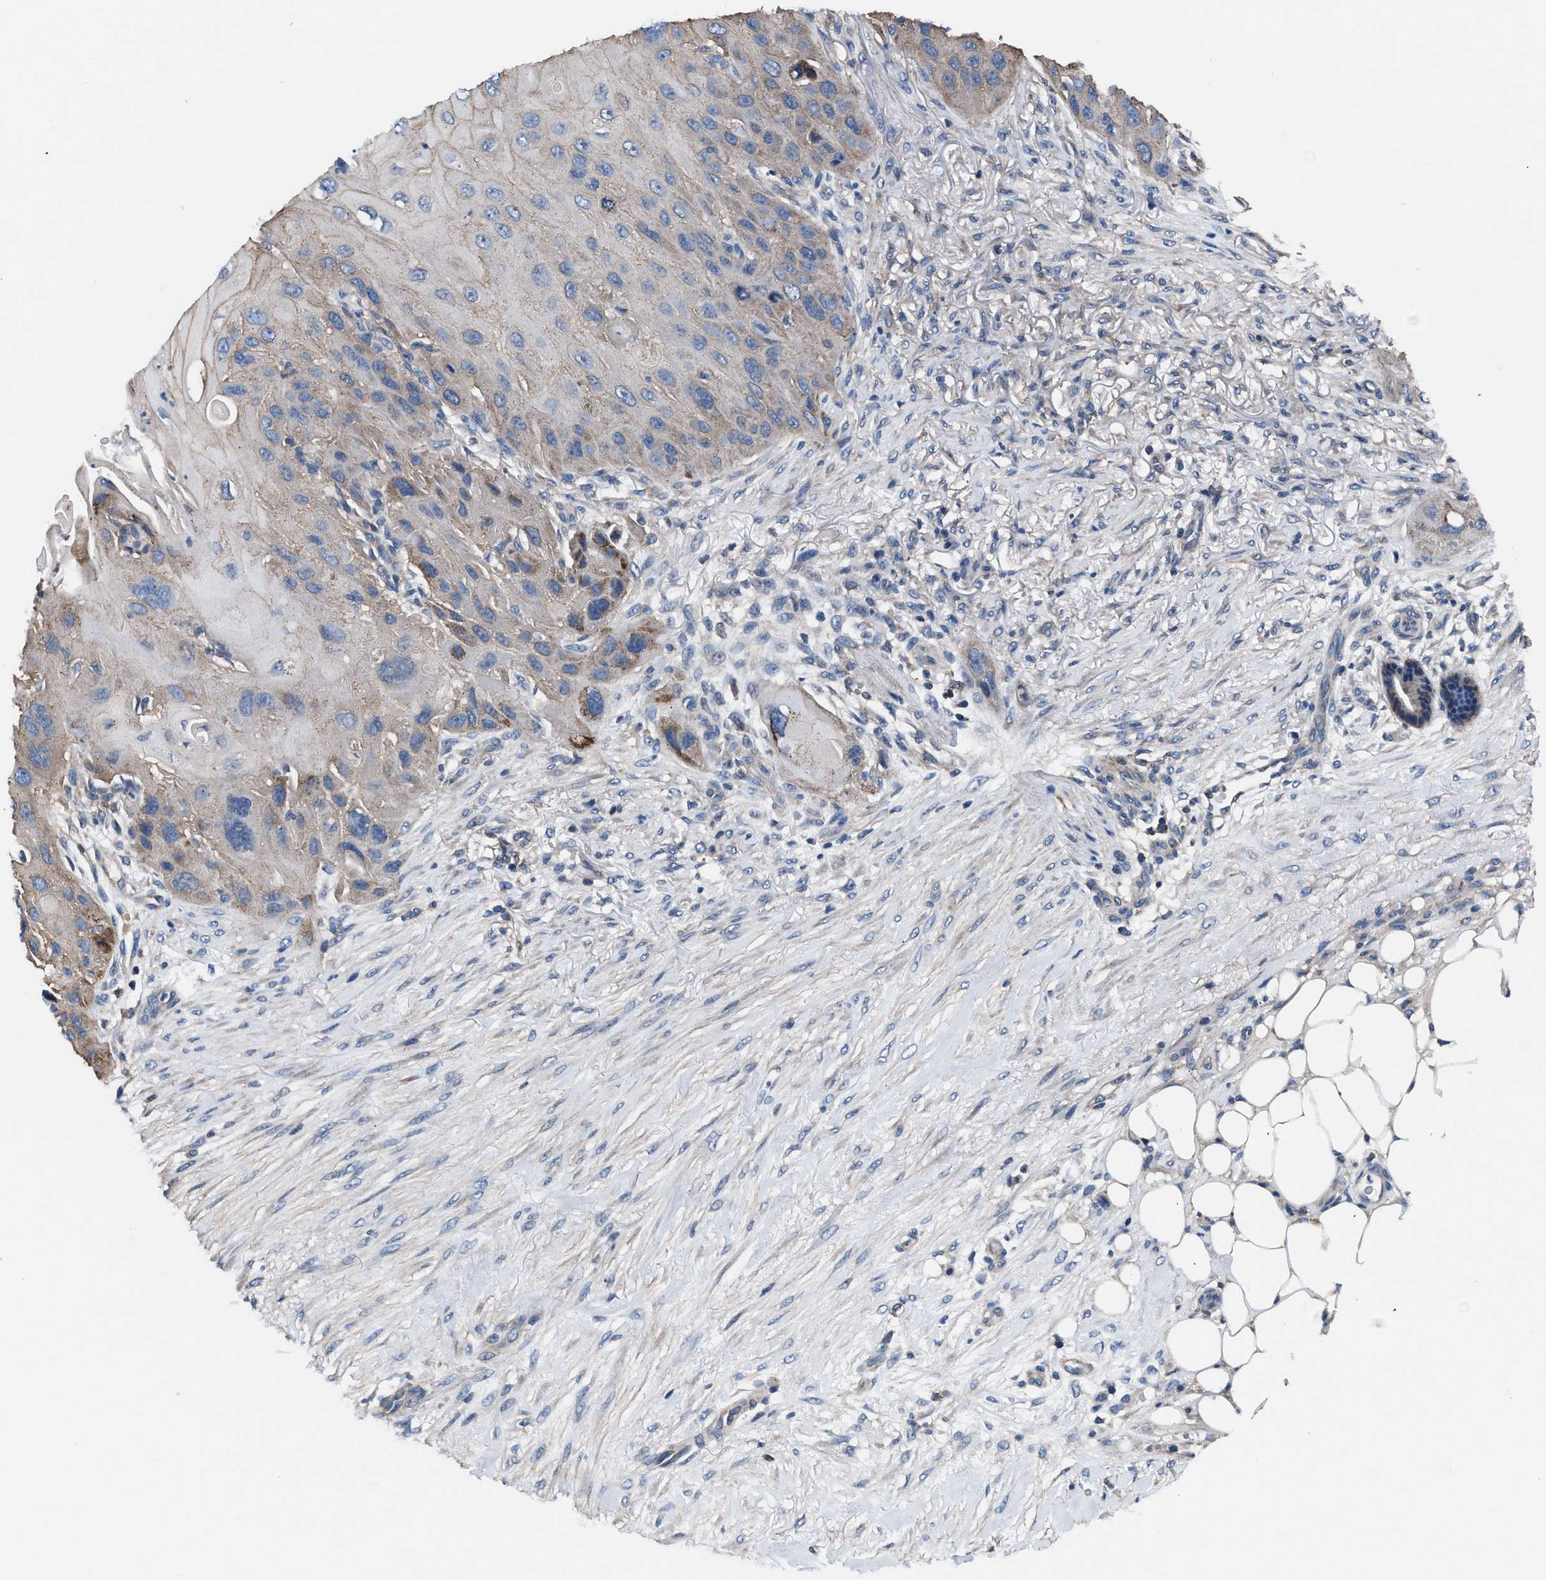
{"staining": {"intensity": "moderate", "quantity": "<25%", "location": "cytoplasmic/membranous"}, "tissue": "skin cancer", "cell_type": "Tumor cells", "image_type": "cancer", "snomed": [{"axis": "morphology", "description": "Squamous cell carcinoma, NOS"}, {"axis": "topography", "description": "Skin"}], "caption": "Immunohistochemistry (IHC) histopathology image of human skin squamous cell carcinoma stained for a protein (brown), which demonstrates low levels of moderate cytoplasmic/membranous staining in about <25% of tumor cells.", "gene": "NKTR", "patient": {"sex": "female", "age": 77}}